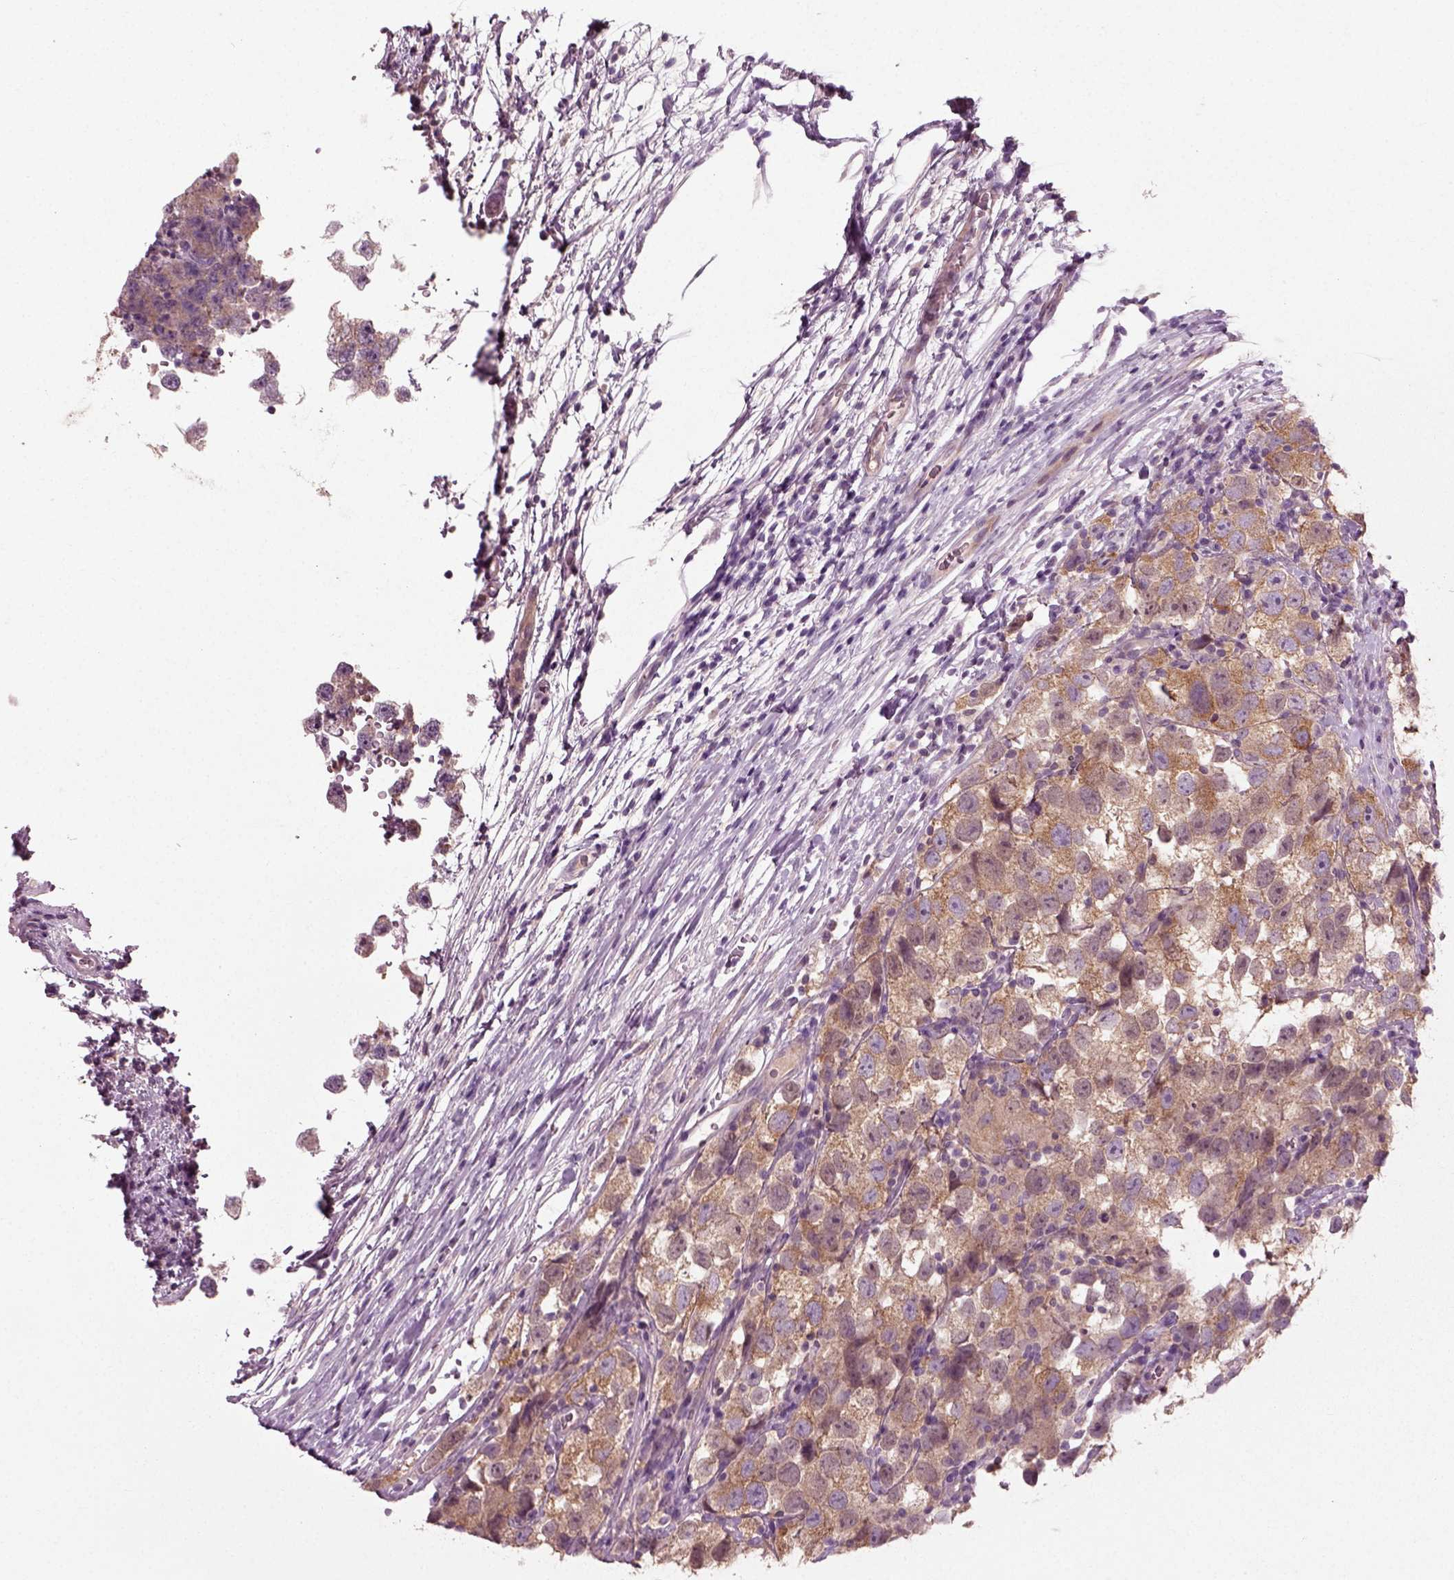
{"staining": {"intensity": "moderate", "quantity": ">75%", "location": "cytoplasmic/membranous"}, "tissue": "testis cancer", "cell_type": "Tumor cells", "image_type": "cancer", "snomed": [{"axis": "morphology", "description": "Seminoma, NOS"}, {"axis": "topography", "description": "Testis"}], "caption": "The histopathology image reveals immunohistochemical staining of testis seminoma. There is moderate cytoplasmic/membranous positivity is identified in approximately >75% of tumor cells.", "gene": "RND2", "patient": {"sex": "male", "age": 26}}